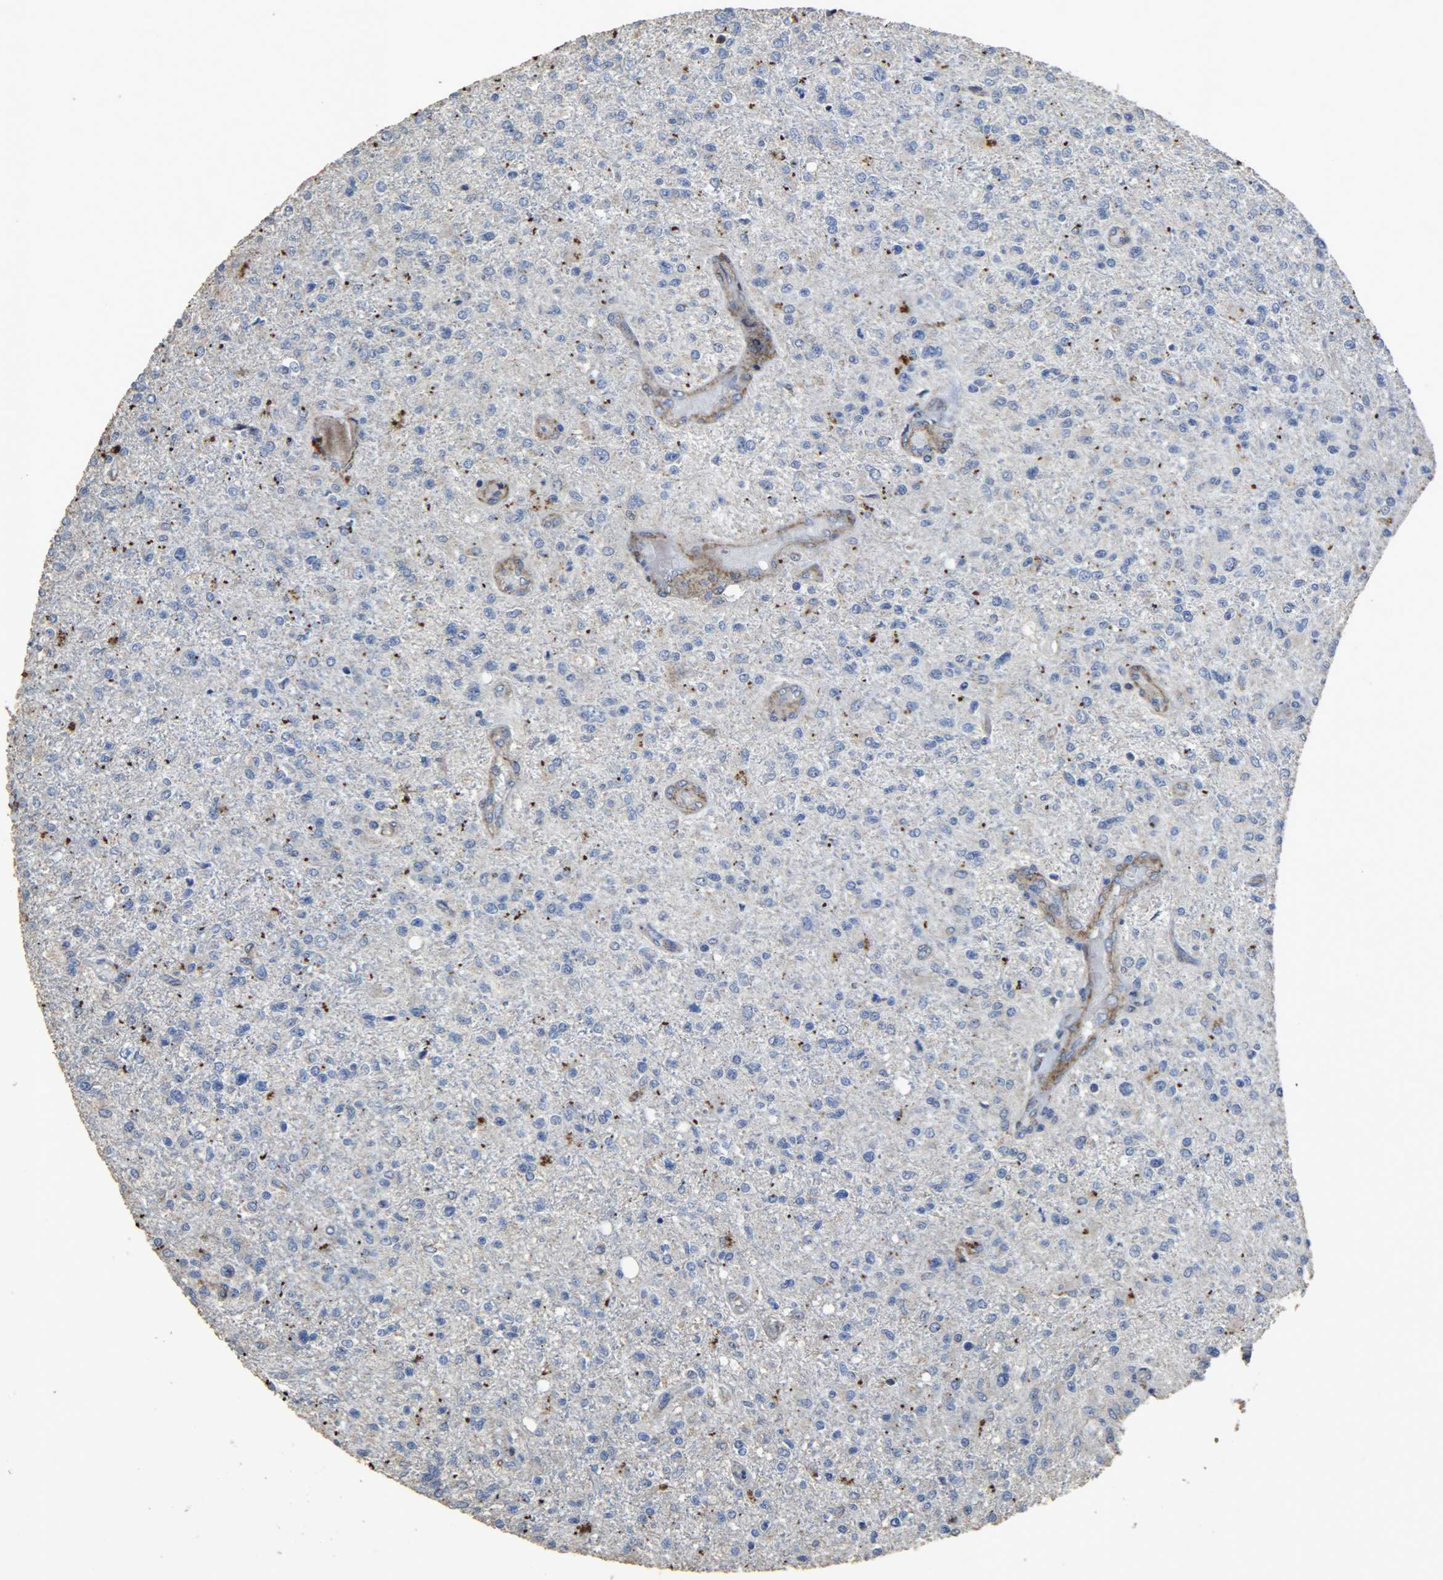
{"staining": {"intensity": "moderate", "quantity": "<25%", "location": "cytoplasmic/membranous"}, "tissue": "glioma", "cell_type": "Tumor cells", "image_type": "cancer", "snomed": [{"axis": "morphology", "description": "Glioma, malignant, High grade"}, {"axis": "topography", "description": "Cerebral cortex"}], "caption": "Malignant glioma (high-grade) tissue exhibits moderate cytoplasmic/membranous expression in about <25% of tumor cells", "gene": "TPM4", "patient": {"sex": "male", "age": 76}}